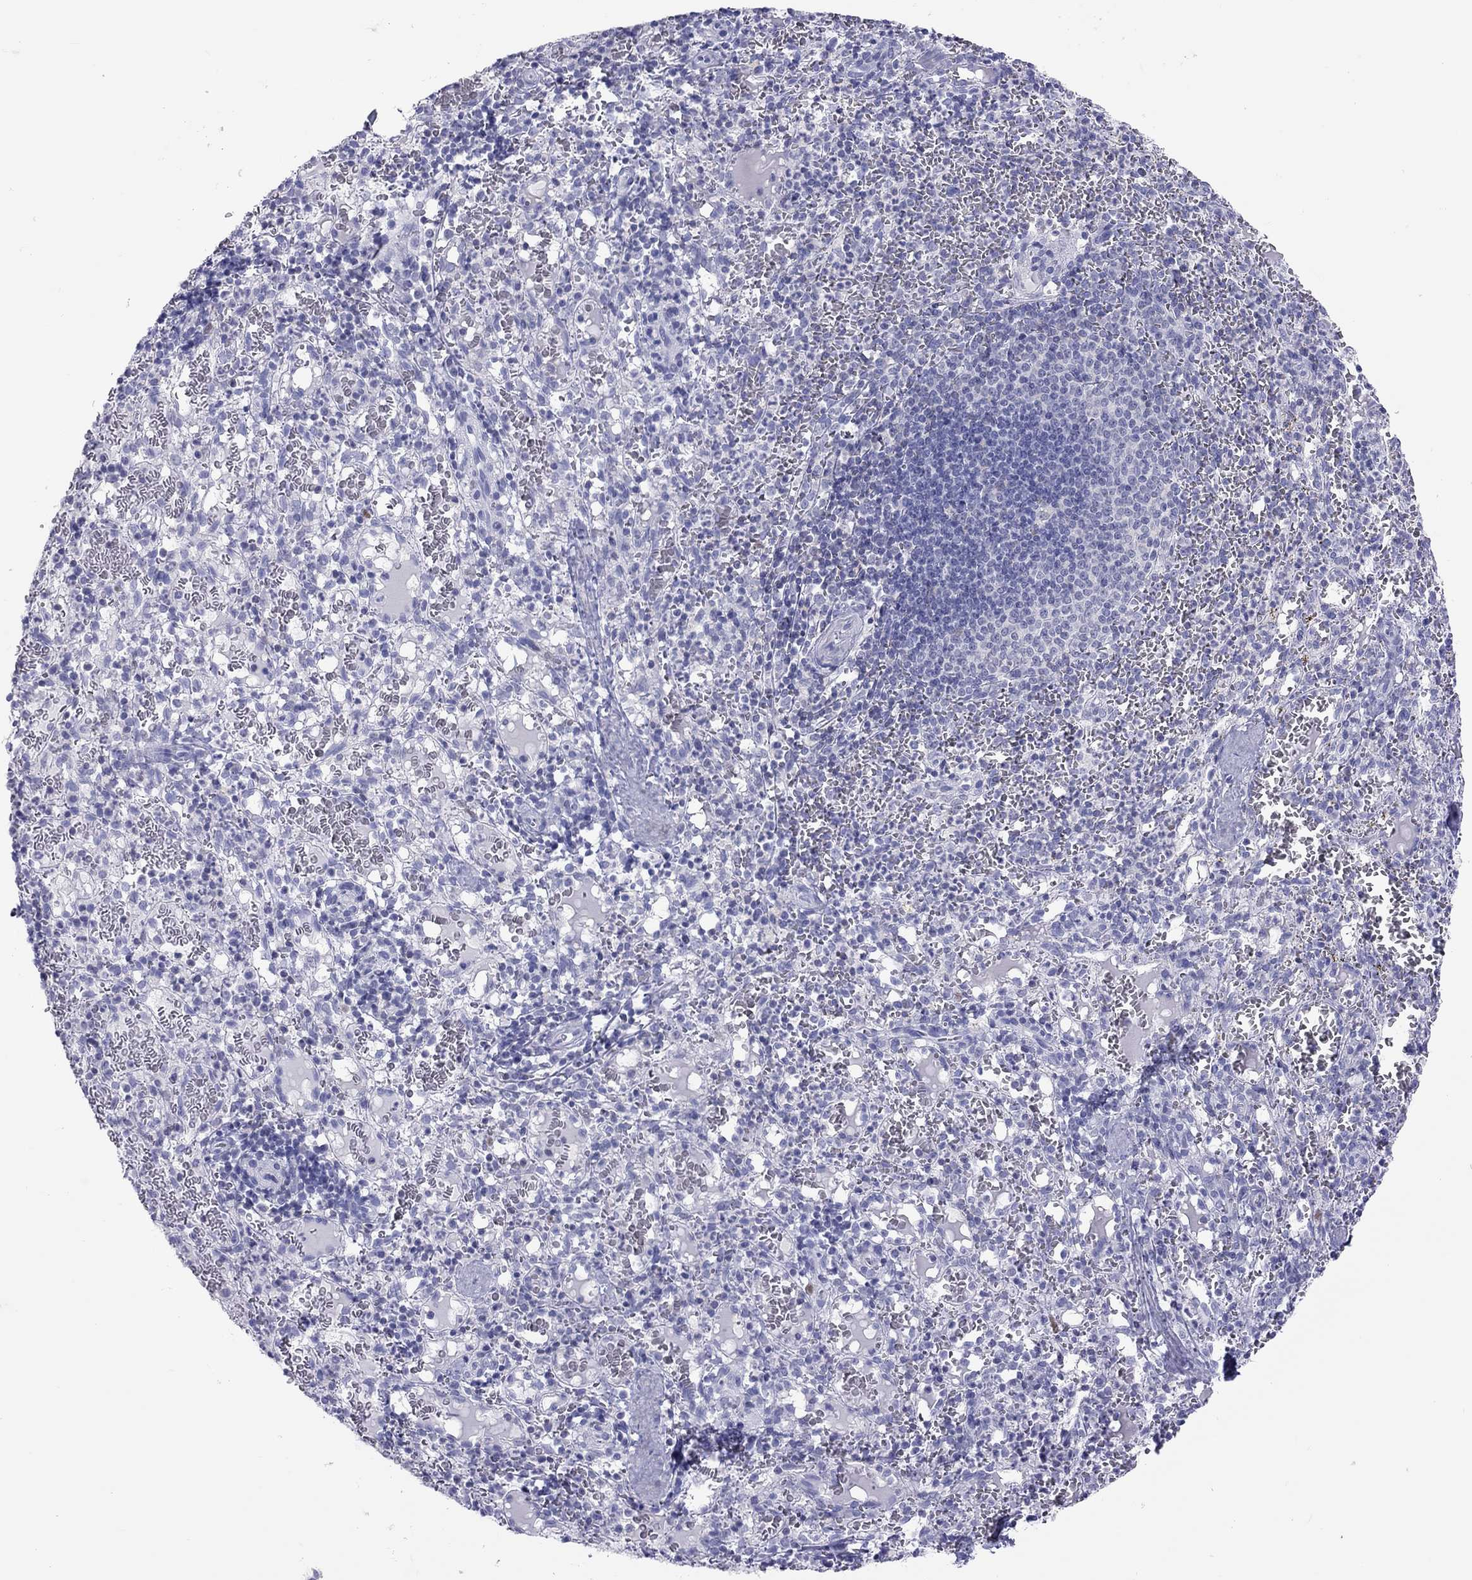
{"staining": {"intensity": "negative", "quantity": "none", "location": "none"}, "tissue": "spleen", "cell_type": "Cells in red pulp", "image_type": "normal", "snomed": [{"axis": "morphology", "description": "Normal tissue, NOS"}, {"axis": "topography", "description": "Spleen"}], "caption": "Immunohistochemistry (IHC) micrograph of normal human spleen stained for a protein (brown), which reveals no expression in cells in red pulp. (Brightfield microscopy of DAB (3,3'-diaminobenzidine) immunohistochemistry at high magnification).", "gene": "STAG3", "patient": {"sex": "male", "age": 11}}